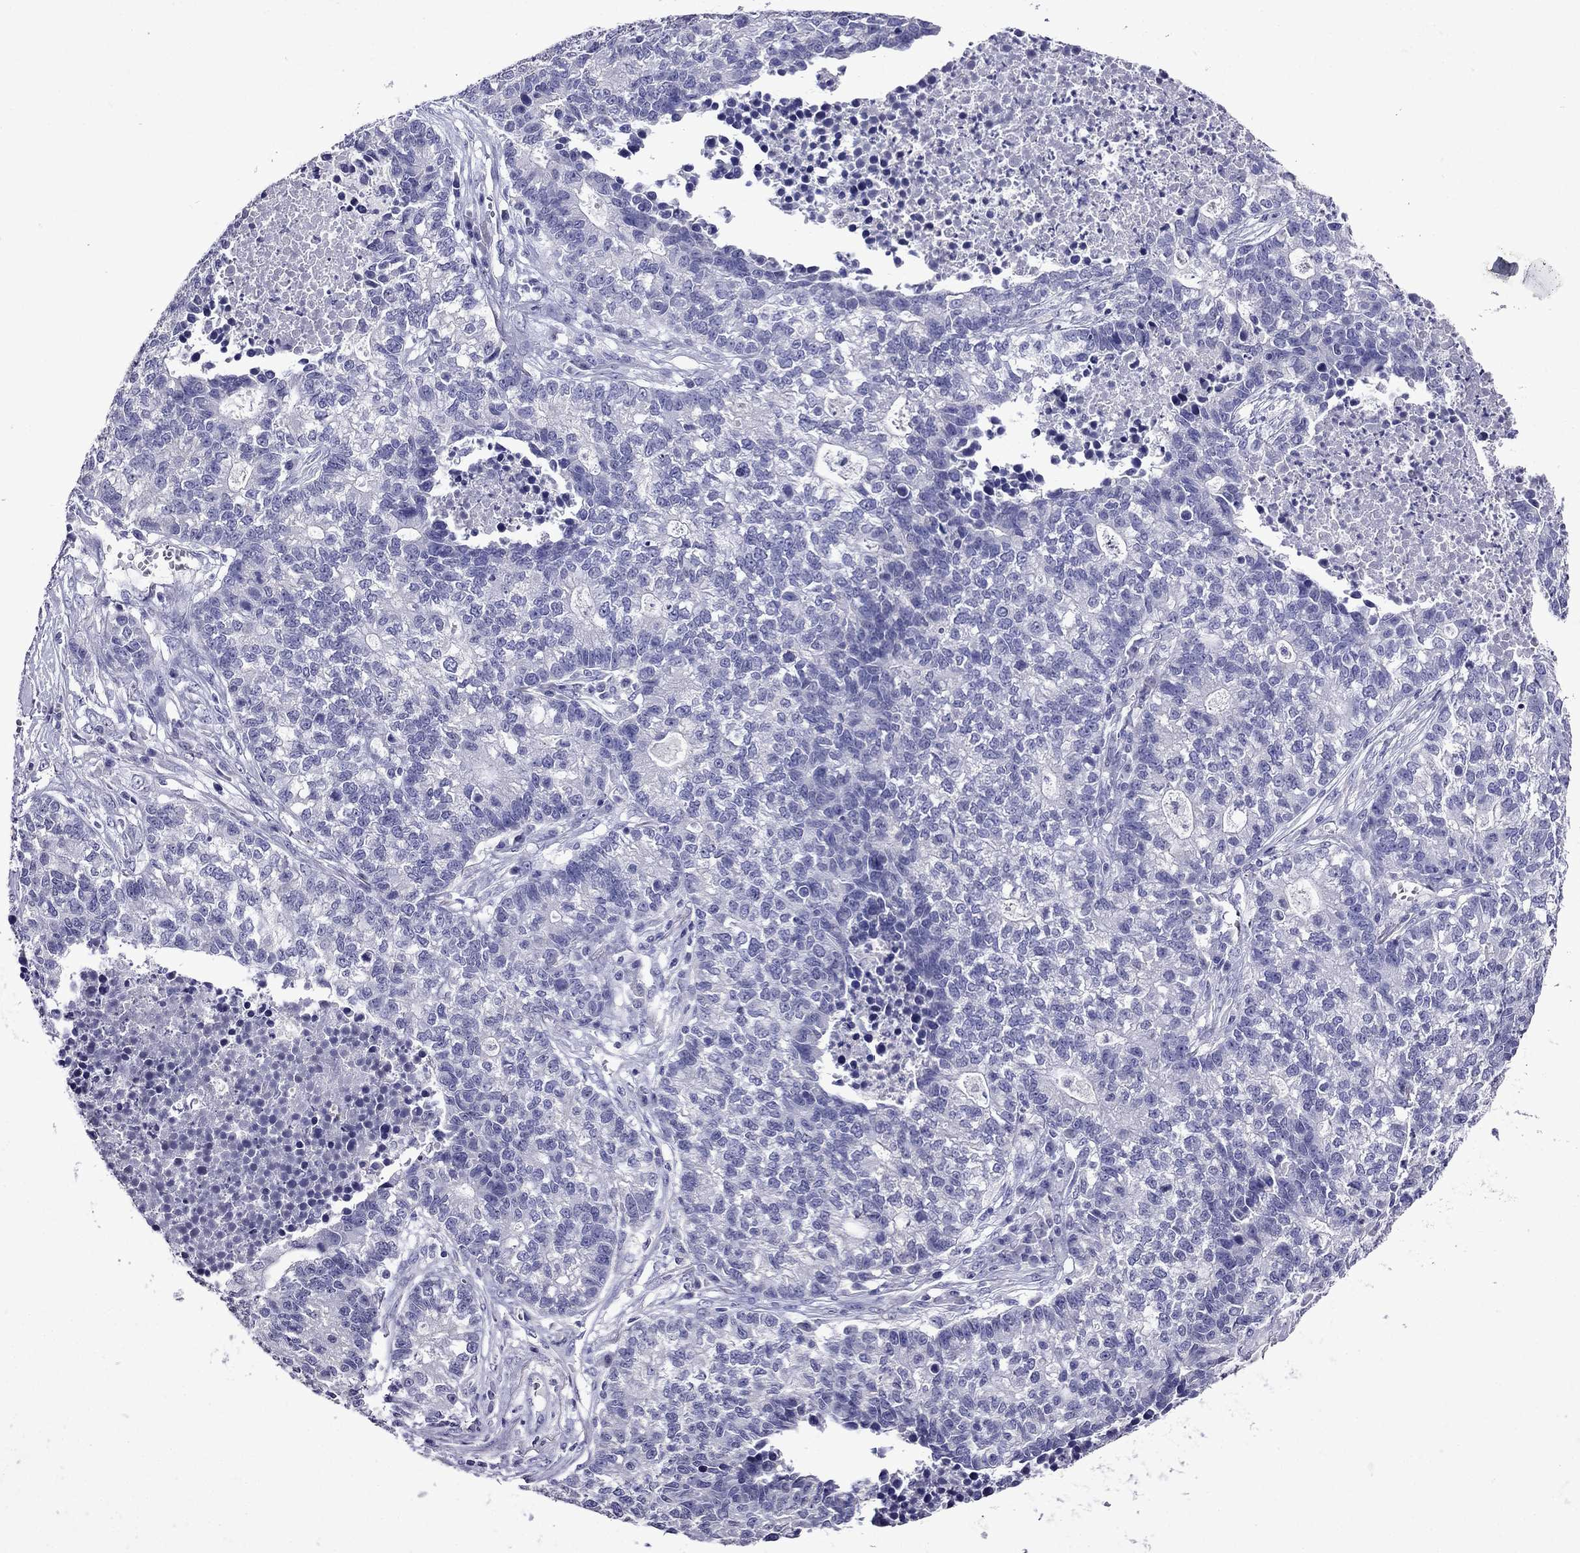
{"staining": {"intensity": "negative", "quantity": "none", "location": "none"}, "tissue": "lung cancer", "cell_type": "Tumor cells", "image_type": "cancer", "snomed": [{"axis": "morphology", "description": "Adenocarcinoma, NOS"}, {"axis": "topography", "description": "Lung"}], "caption": "Immunohistochemistry (IHC) of human lung cancer (adenocarcinoma) shows no staining in tumor cells.", "gene": "DNAH17", "patient": {"sex": "male", "age": 57}}